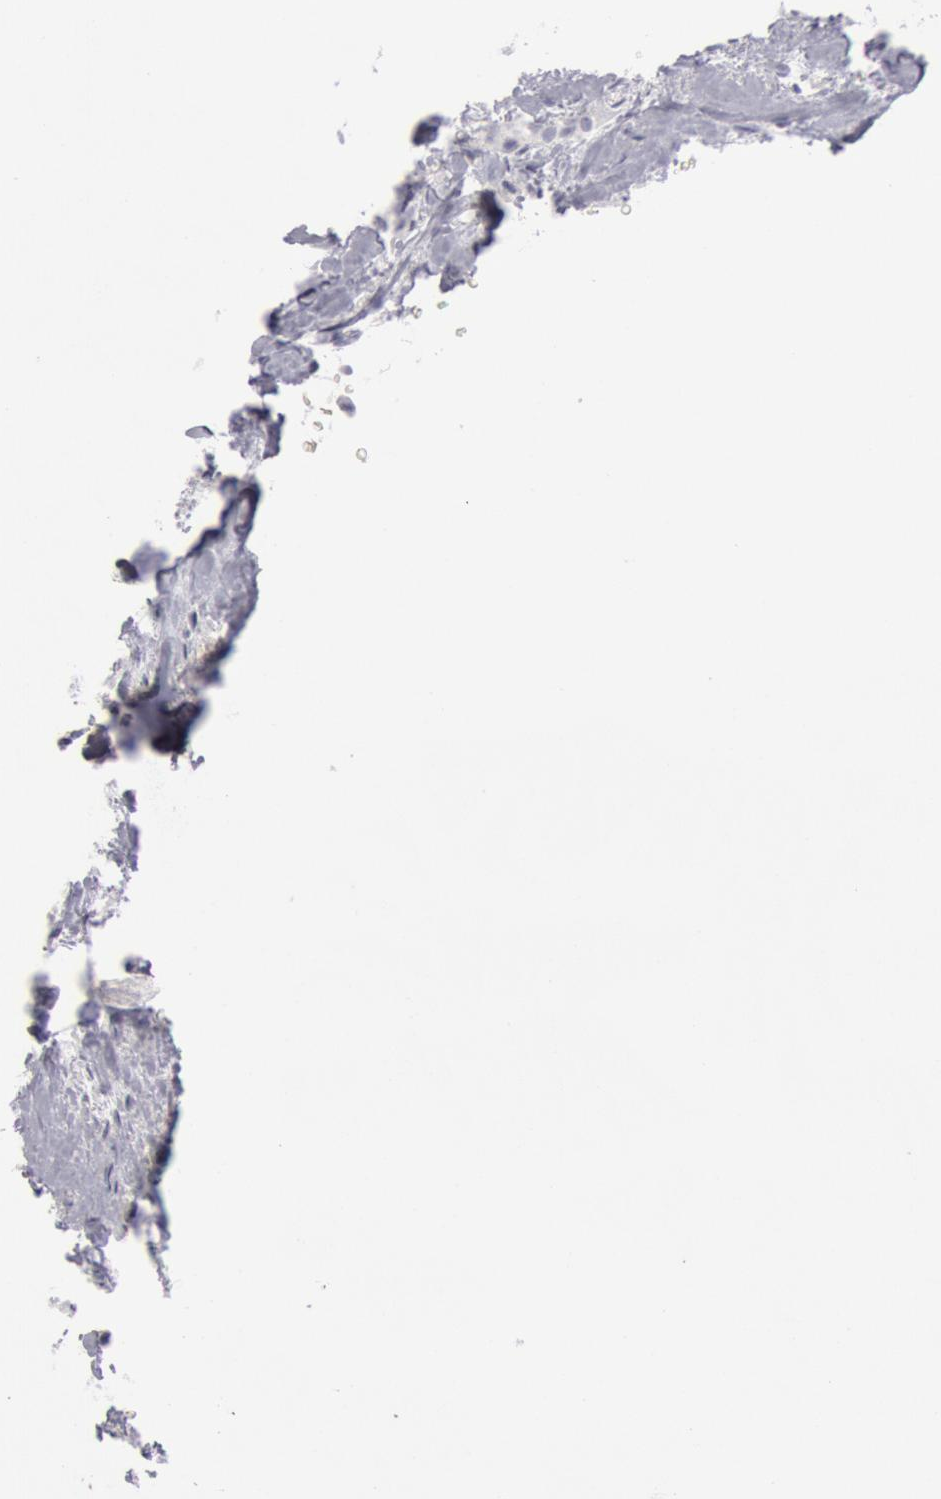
{"staining": {"intensity": "negative", "quantity": "none", "location": "none"}, "tissue": "breast cancer", "cell_type": "Tumor cells", "image_type": "cancer", "snomed": [{"axis": "morphology", "description": "Duct carcinoma"}, {"axis": "topography", "description": "Breast"}], "caption": "Protein analysis of intraductal carcinoma (breast) demonstrates no significant expression in tumor cells.", "gene": "KRT16", "patient": {"sex": "female", "age": 45}}